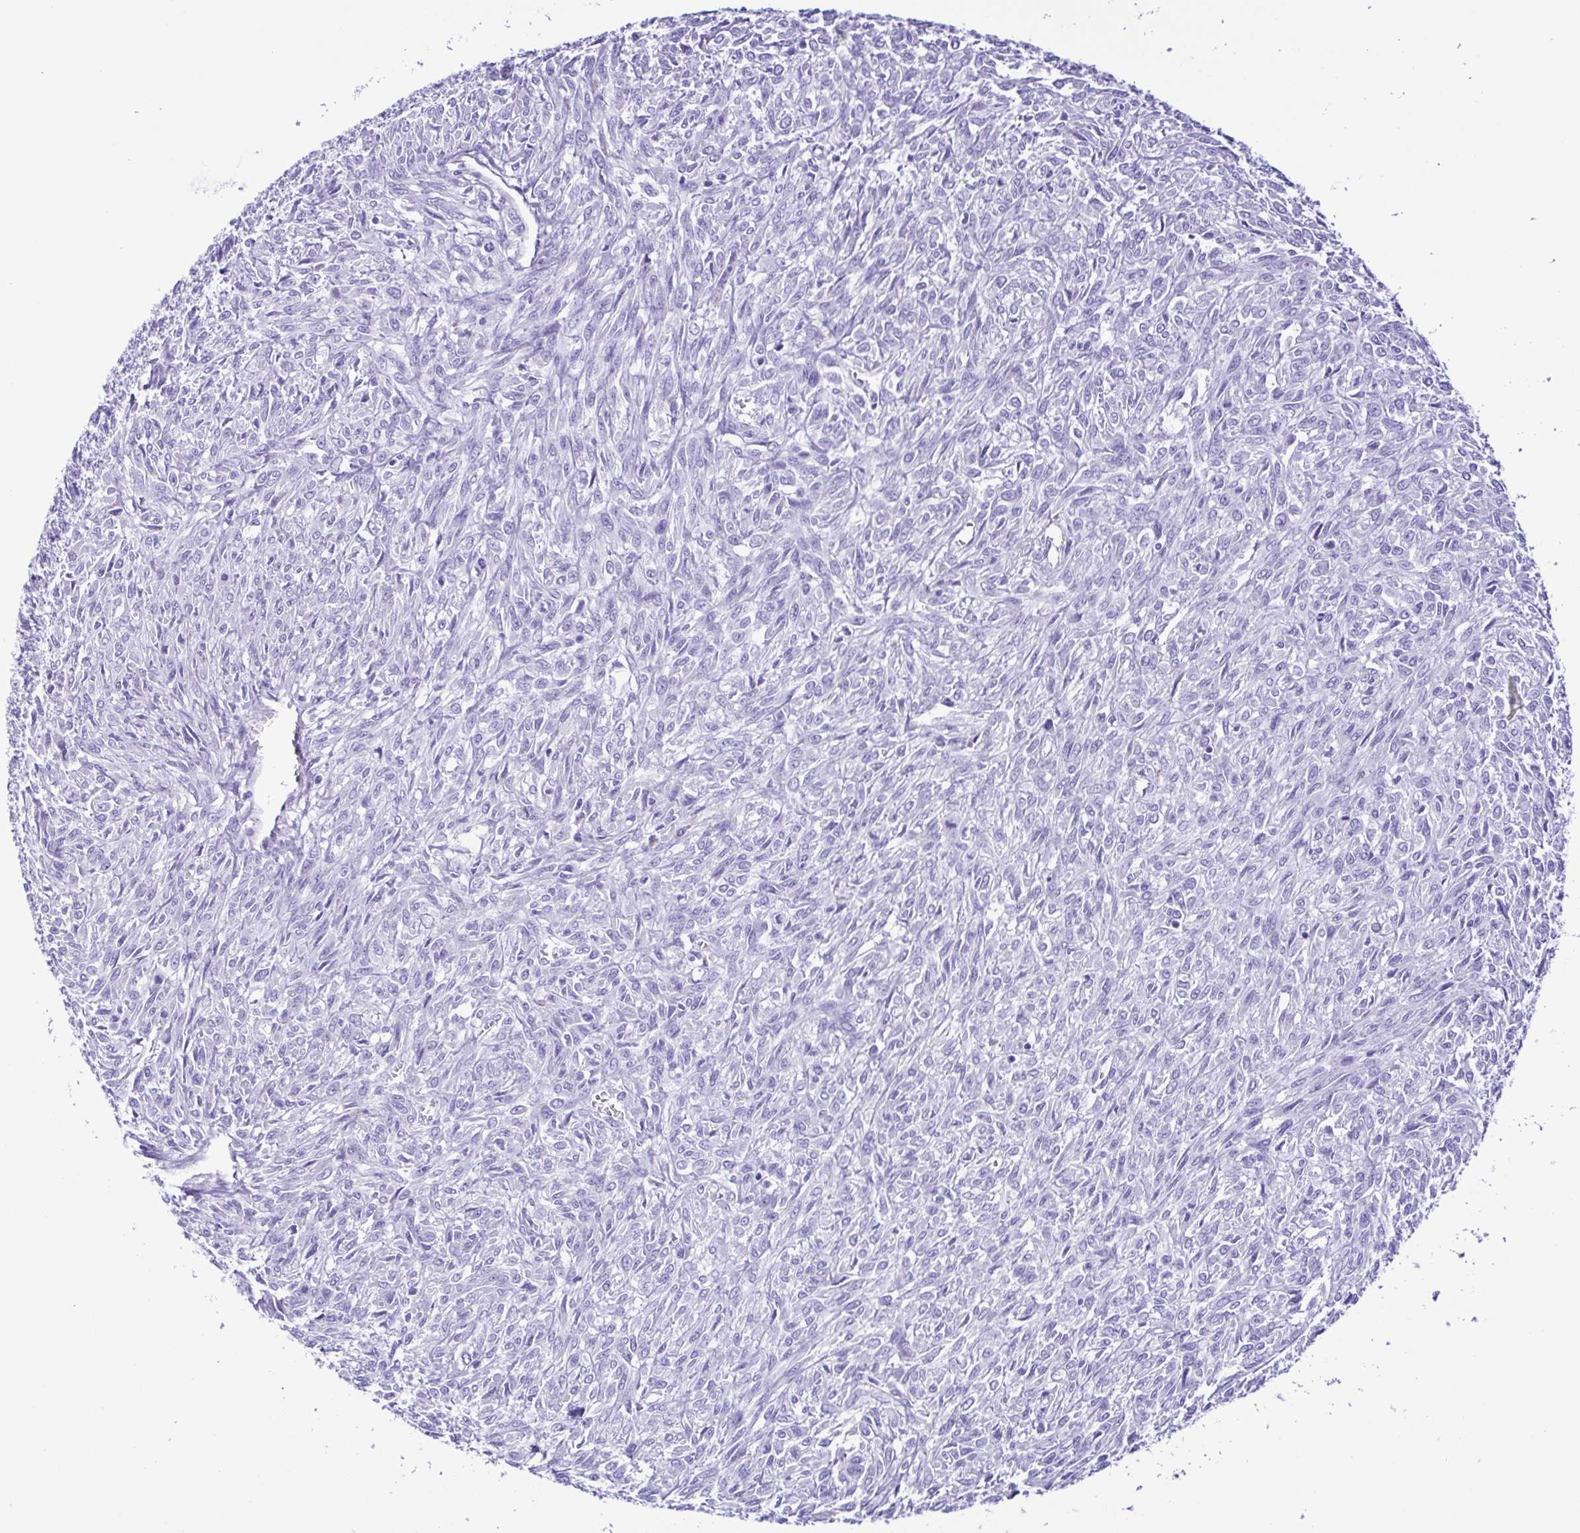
{"staining": {"intensity": "negative", "quantity": "none", "location": "none"}, "tissue": "renal cancer", "cell_type": "Tumor cells", "image_type": "cancer", "snomed": [{"axis": "morphology", "description": "Adenocarcinoma, NOS"}, {"axis": "topography", "description": "Kidney"}], "caption": "IHC of renal adenocarcinoma reveals no staining in tumor cells.", "gene": "GPR17", "patient": {"sex": "male", "age": 58}}